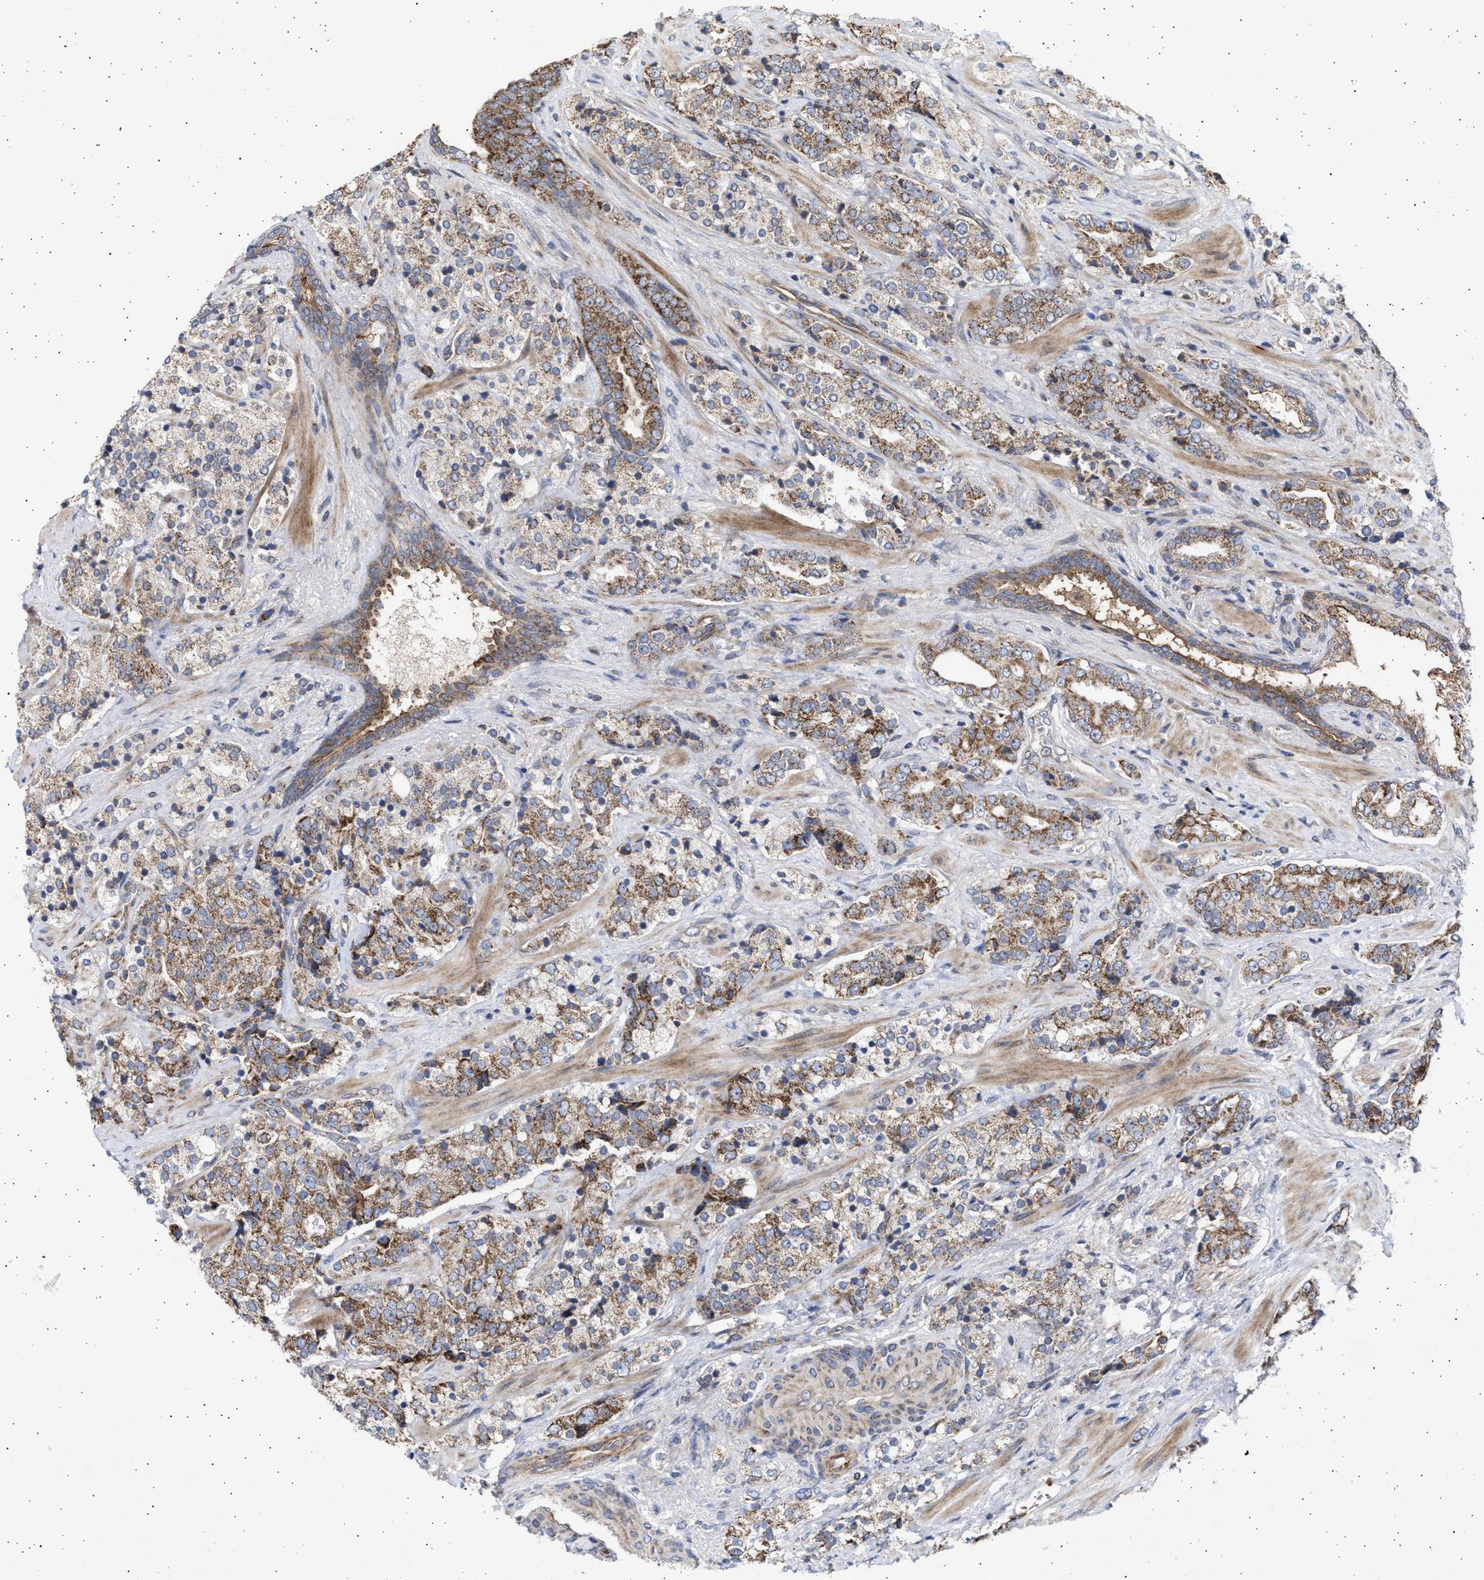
{"staining": {"intensity": "moderate", "quantity": ">75%", "location": "cytoplasmic/membranous"}, "tissue": "prostate cancer", "cell_type": "Tumor cells", "image_type": "cancer", "snomed": [{"axis": "morphology", "description": "Adenocarcinoma, High grade"}, {"axis": "topography", "description": "Prostate"}], "caption": "A brown stain highlights moderate cytoplasmic/membranous staining of a protein in prostate adenocarcinoma (high-grade) tumor cells.", "gene": "TTC19", "patient": {"sex": "male", "age": 71}}